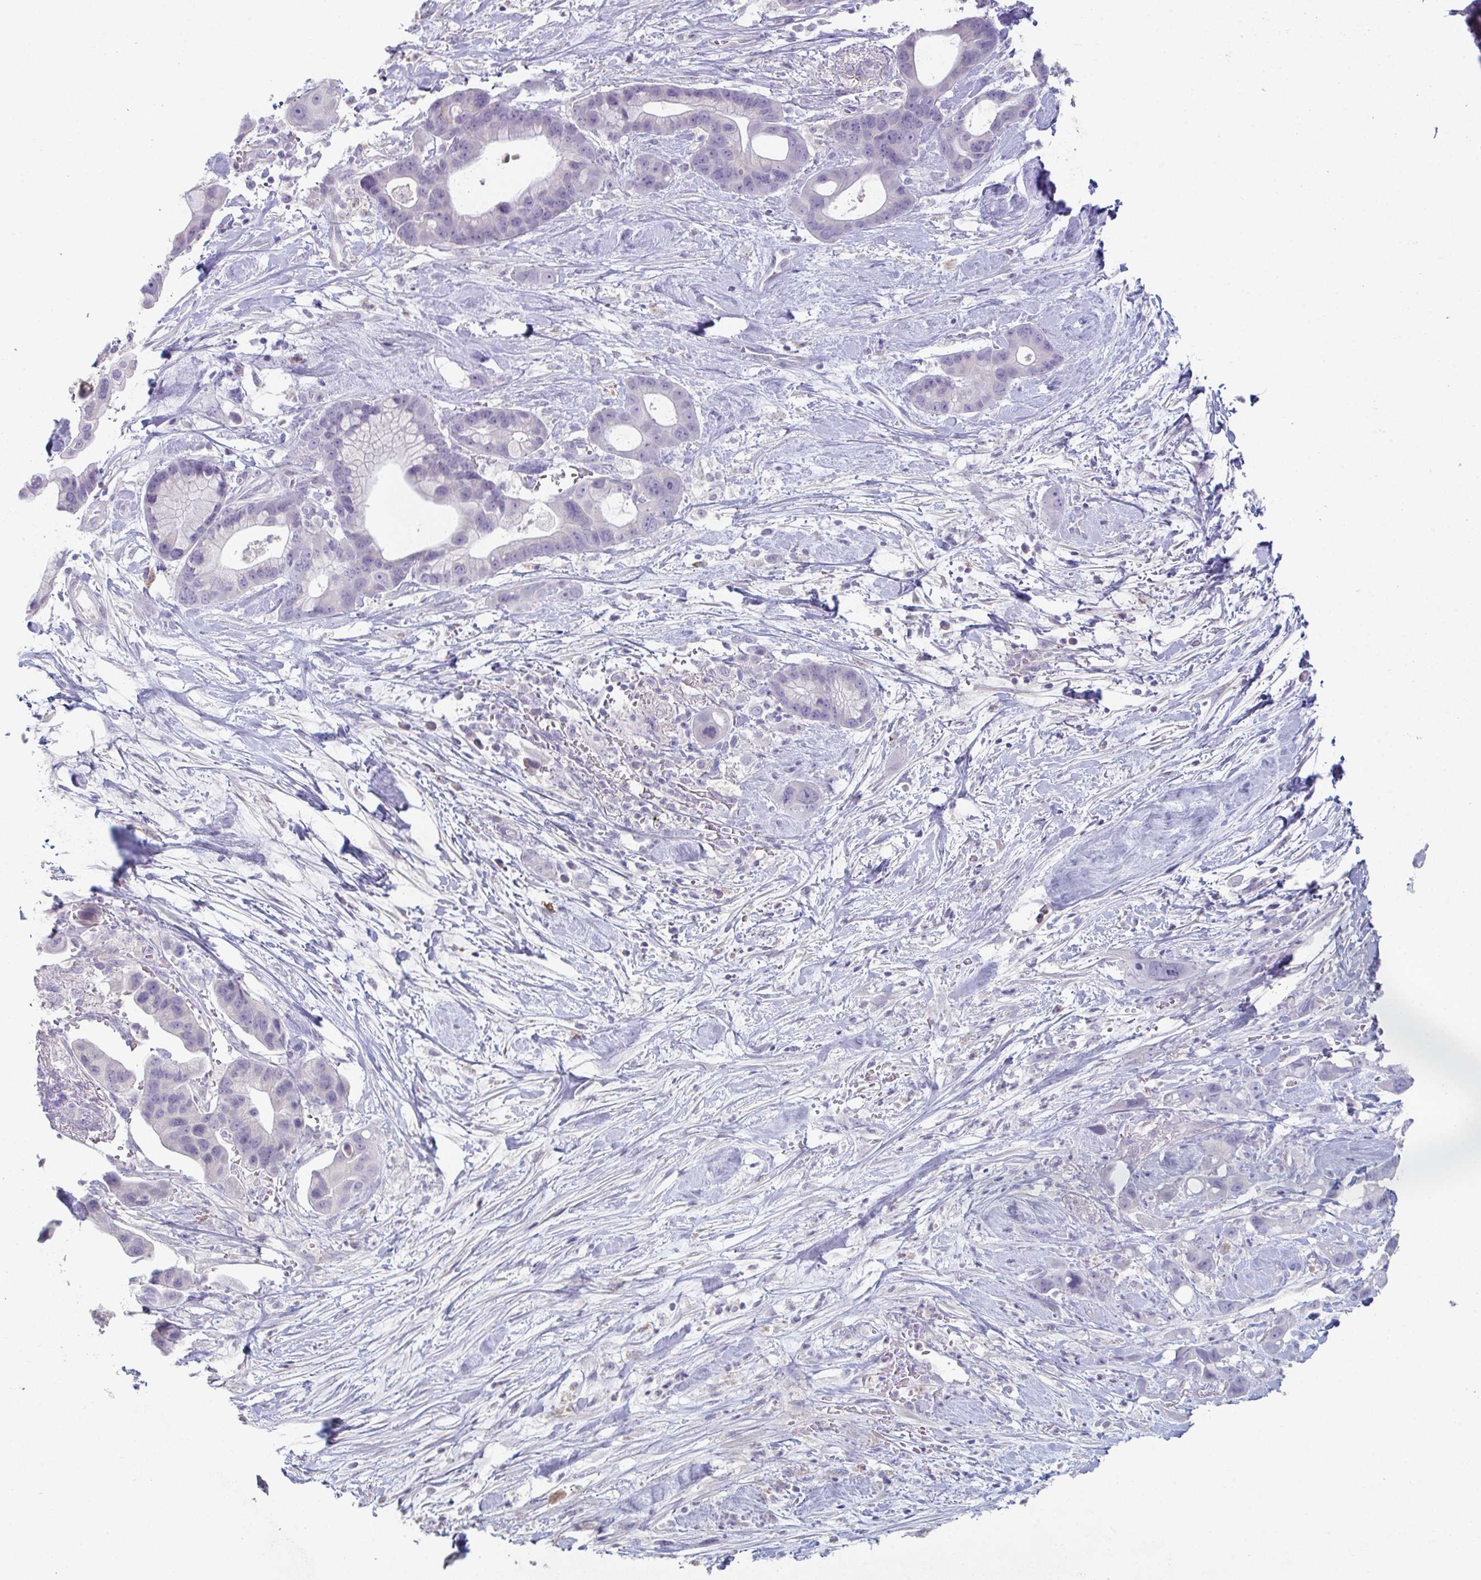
{"staining": {"intensity": "negative", "quantity": "none", "location": "none"}, "tissue": "pancreatic cancer", "cell_type": "Tumor cells", "image_type": "cancer", "snomed": [{"axis": "morphology", "description": "Adenocarcinoma, NOS"}, {"axis": "topography", "description": "Pancreas"}], "caption": "Tumor cells are negative for brown protein staining in pancreatic cancer.", "gene": "ADAM21", "patient": {"sex": "male", "age": 68}}